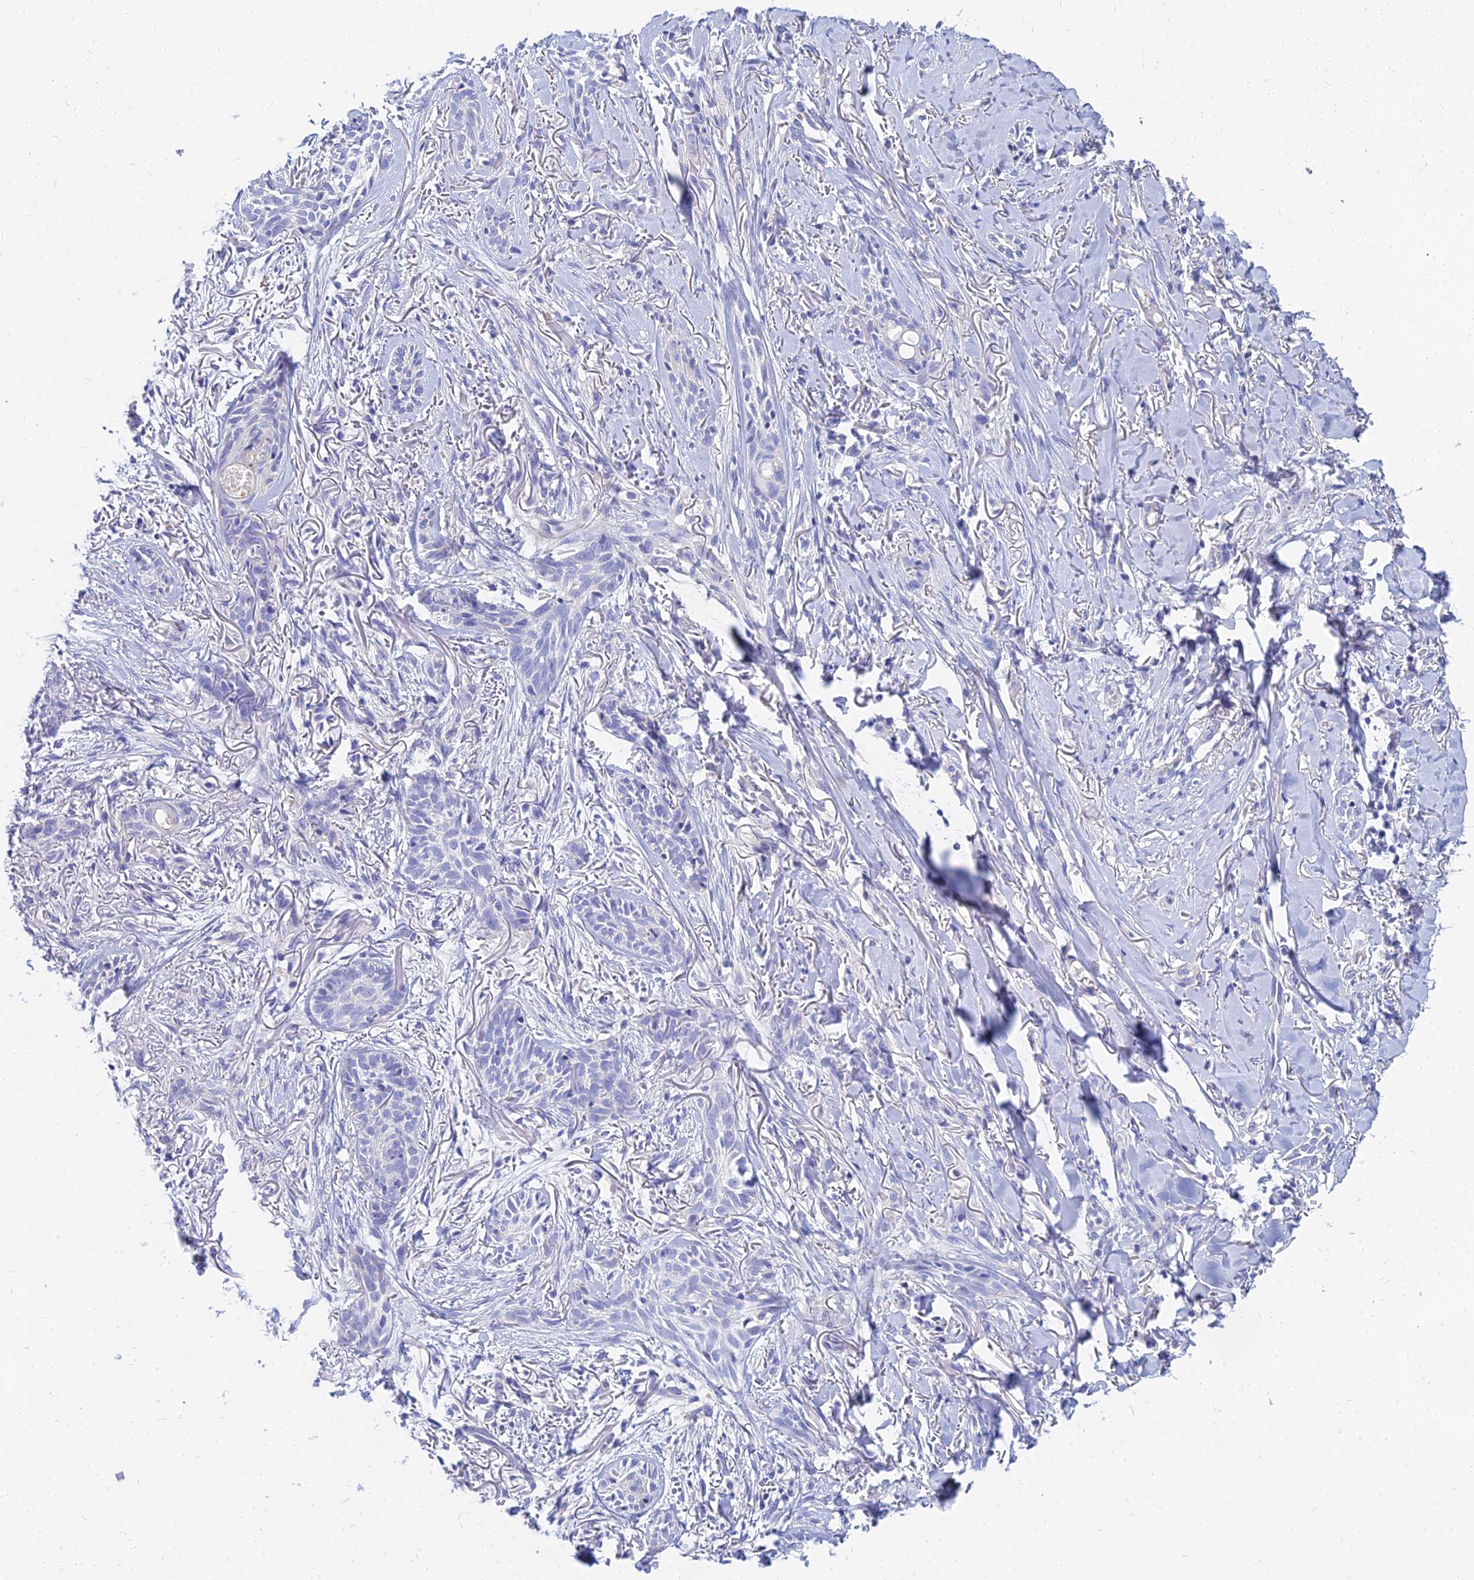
{"staining": {"intensity": "negative", "quantity": "none", "location": "none"}, "tissue": "skin cancer", "cell_type": "Tumor cells", "image_type": "cancer", "snomed": [{"axis": "morphology", "description": "Basal cell carcinoma"}, {"axis": "topography", "description": "Skin"}], "caption": "DAB (3,3'-diaminobenzidine) immunohistochemical staining of skin cancer displays no significant positivity in tumor cells.", "gene": "ZNF552", "patient": {"sex": "female", "age": 59}}